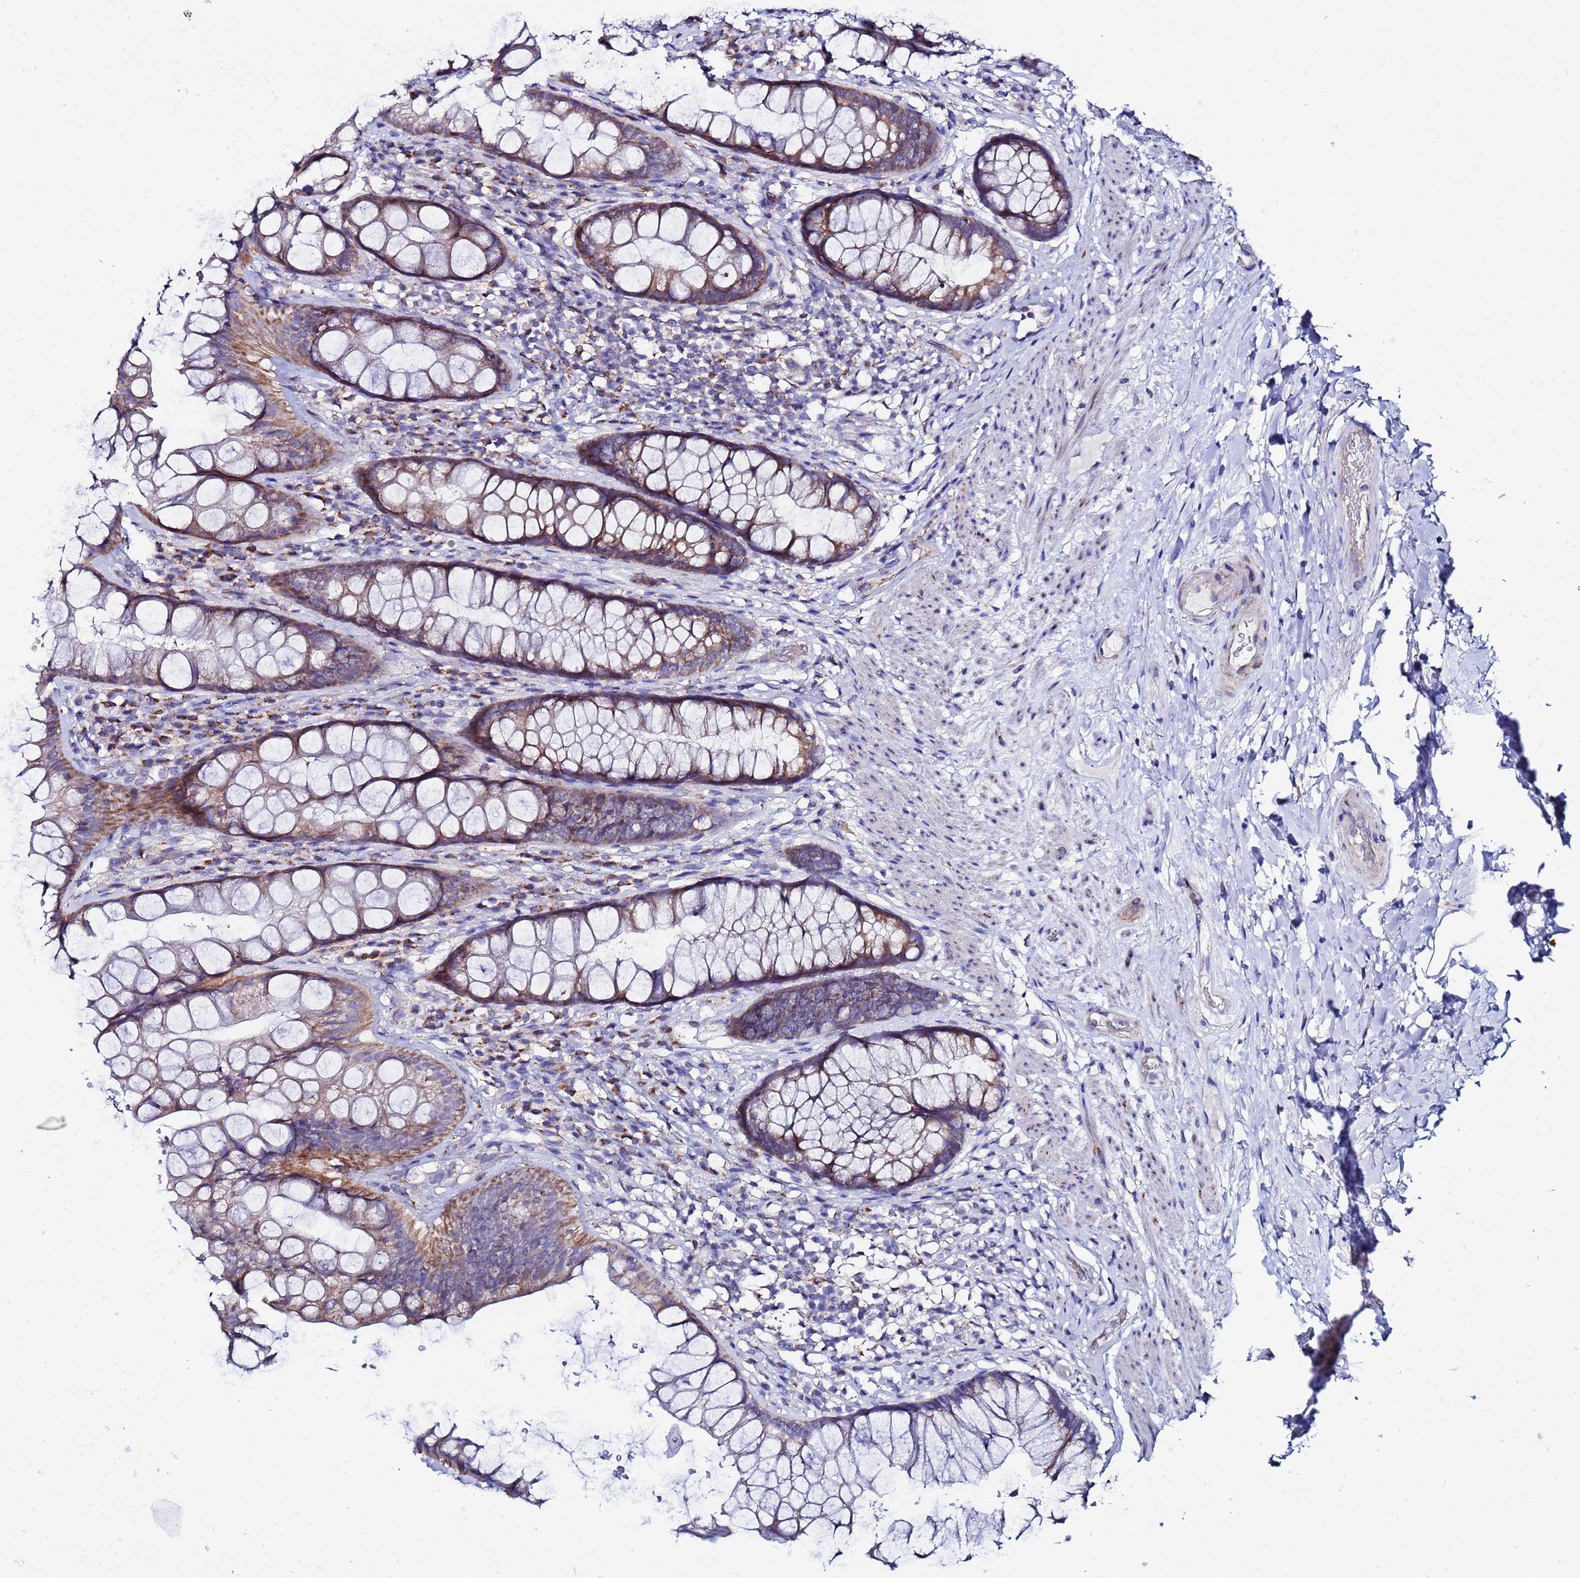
{"staining": {"intensity": "moderate", "quantity": ">75%", "location": "cytoplasmic/membranous"}, "tissue": "rectum", "cell_type": "Glandular cells", "image_type": "normal", "snomed": [{"axis": "morphology", "description": "Normal tissue, NOS"}, {"axis": "topography", "description": "Rectum"}], "caption": "Protein staining displays moderate cytoplasmic/membranous staining in approximately >75% of glandular cells in normal rectum.", "gene": "FAHD2A", "patient": {"sex": "male", "age": 74}}